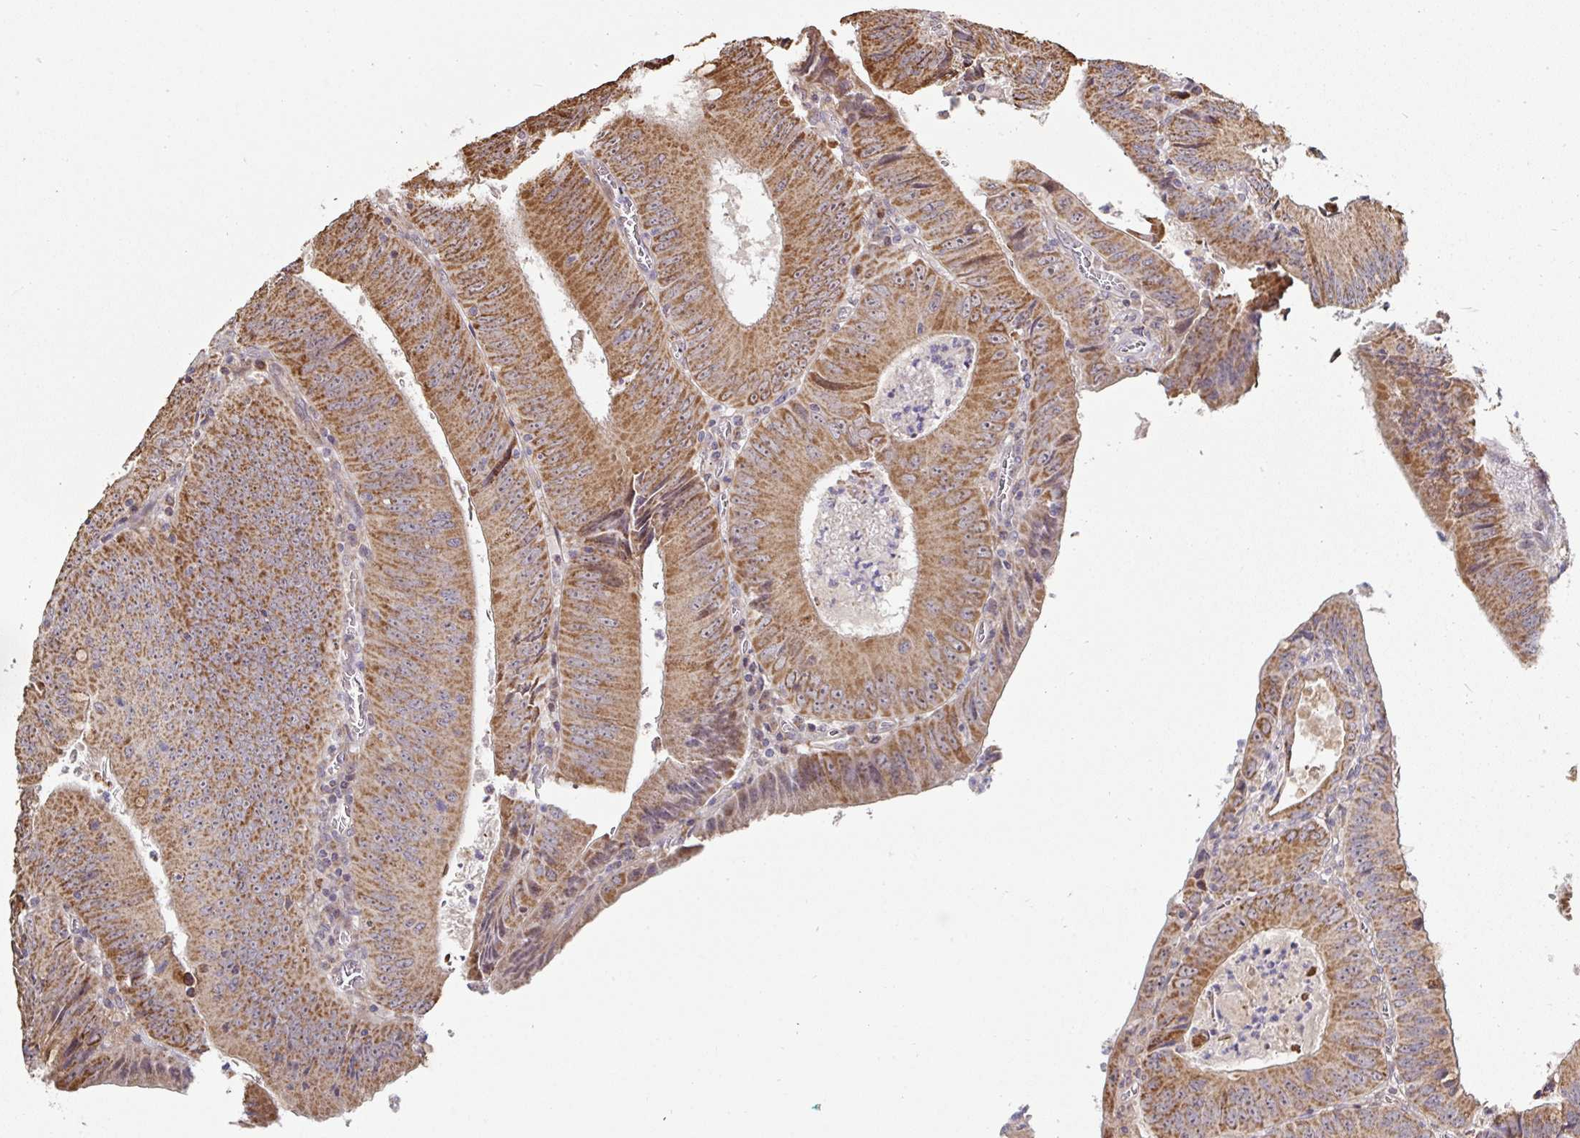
{"staining": {"intensity": "moderate", "quantity": ">75%", "location": "cytoplasmic/membranous"}, "tissue": "colorectal cancer", "cell_type": "Tumor cells", "image_type": "cancer", "snomed": [{"axis": "morphology", "description": "Adenocarcinoma, NOS"}, {"axis": "topography", "description": "Rectum"}], "caption": "Human colorectal cancer stained with a protein marker shows moderate staining in tumor cells.", "gene": "AGTPBP1", "patient": {"sex": "female", "age": 72}}